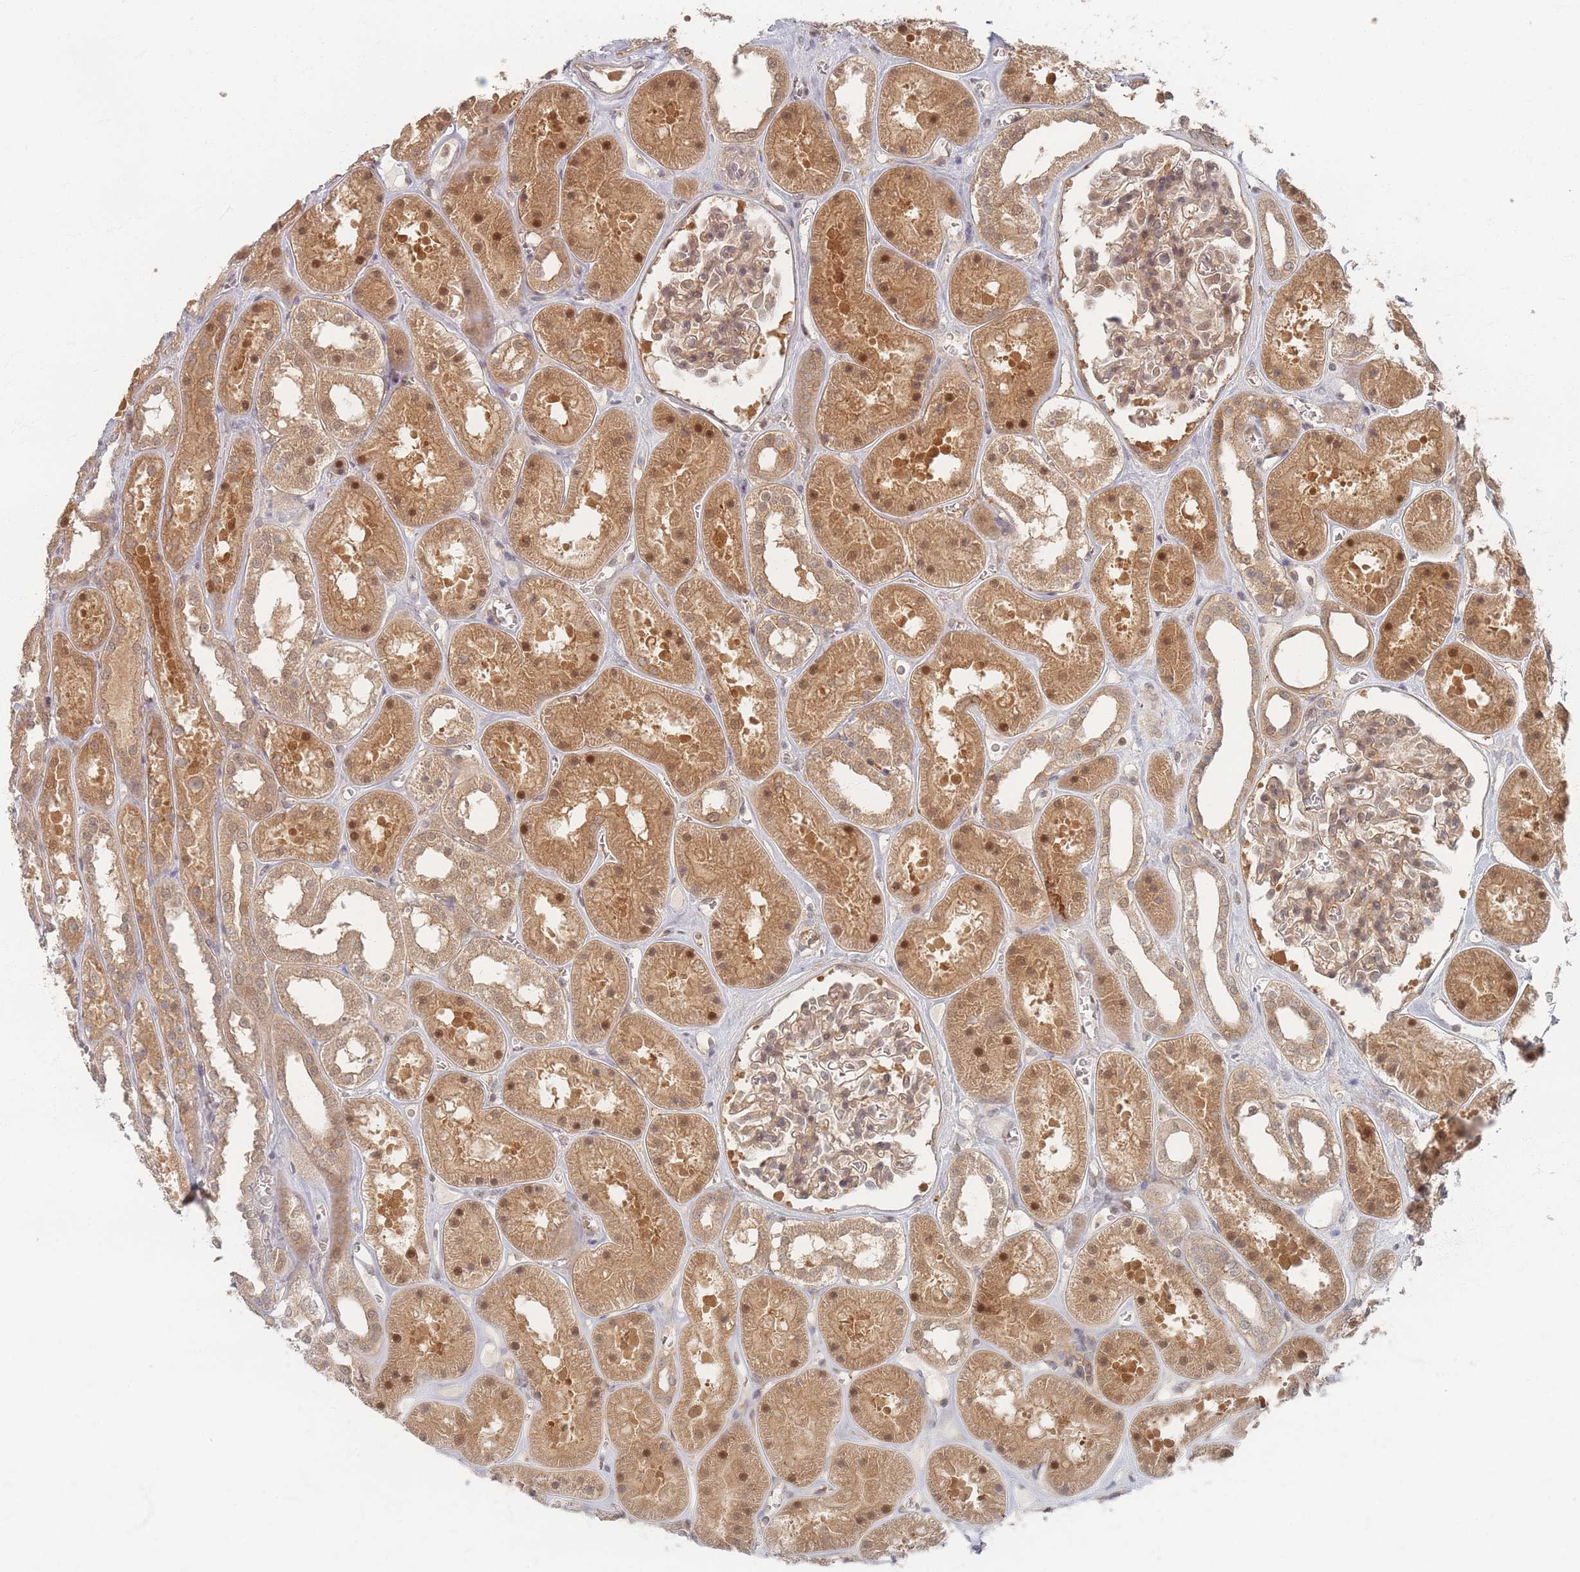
{"staining": {"intensity": "weak", "quantity": "25%-75%", "location": "cytoplasmic/membranous,nuclear"}, "tissue": "kidney", "cell_type": "Cells in glomeruli", "image_type": "normal", "snomed": [{"axis": "morphology", "description": "Normal tissue, NOS"}, {"axis": "topography", "description": "Kidney"}], "caption": "Protein analysis of unremarkable kidney shows weak cytoplasmic/membranous,nuclear positivity in approximately 25%-75% of cells in glomeruli.", "gene": "PSMD9", "patient": {"sex": "female", "age": 41}}